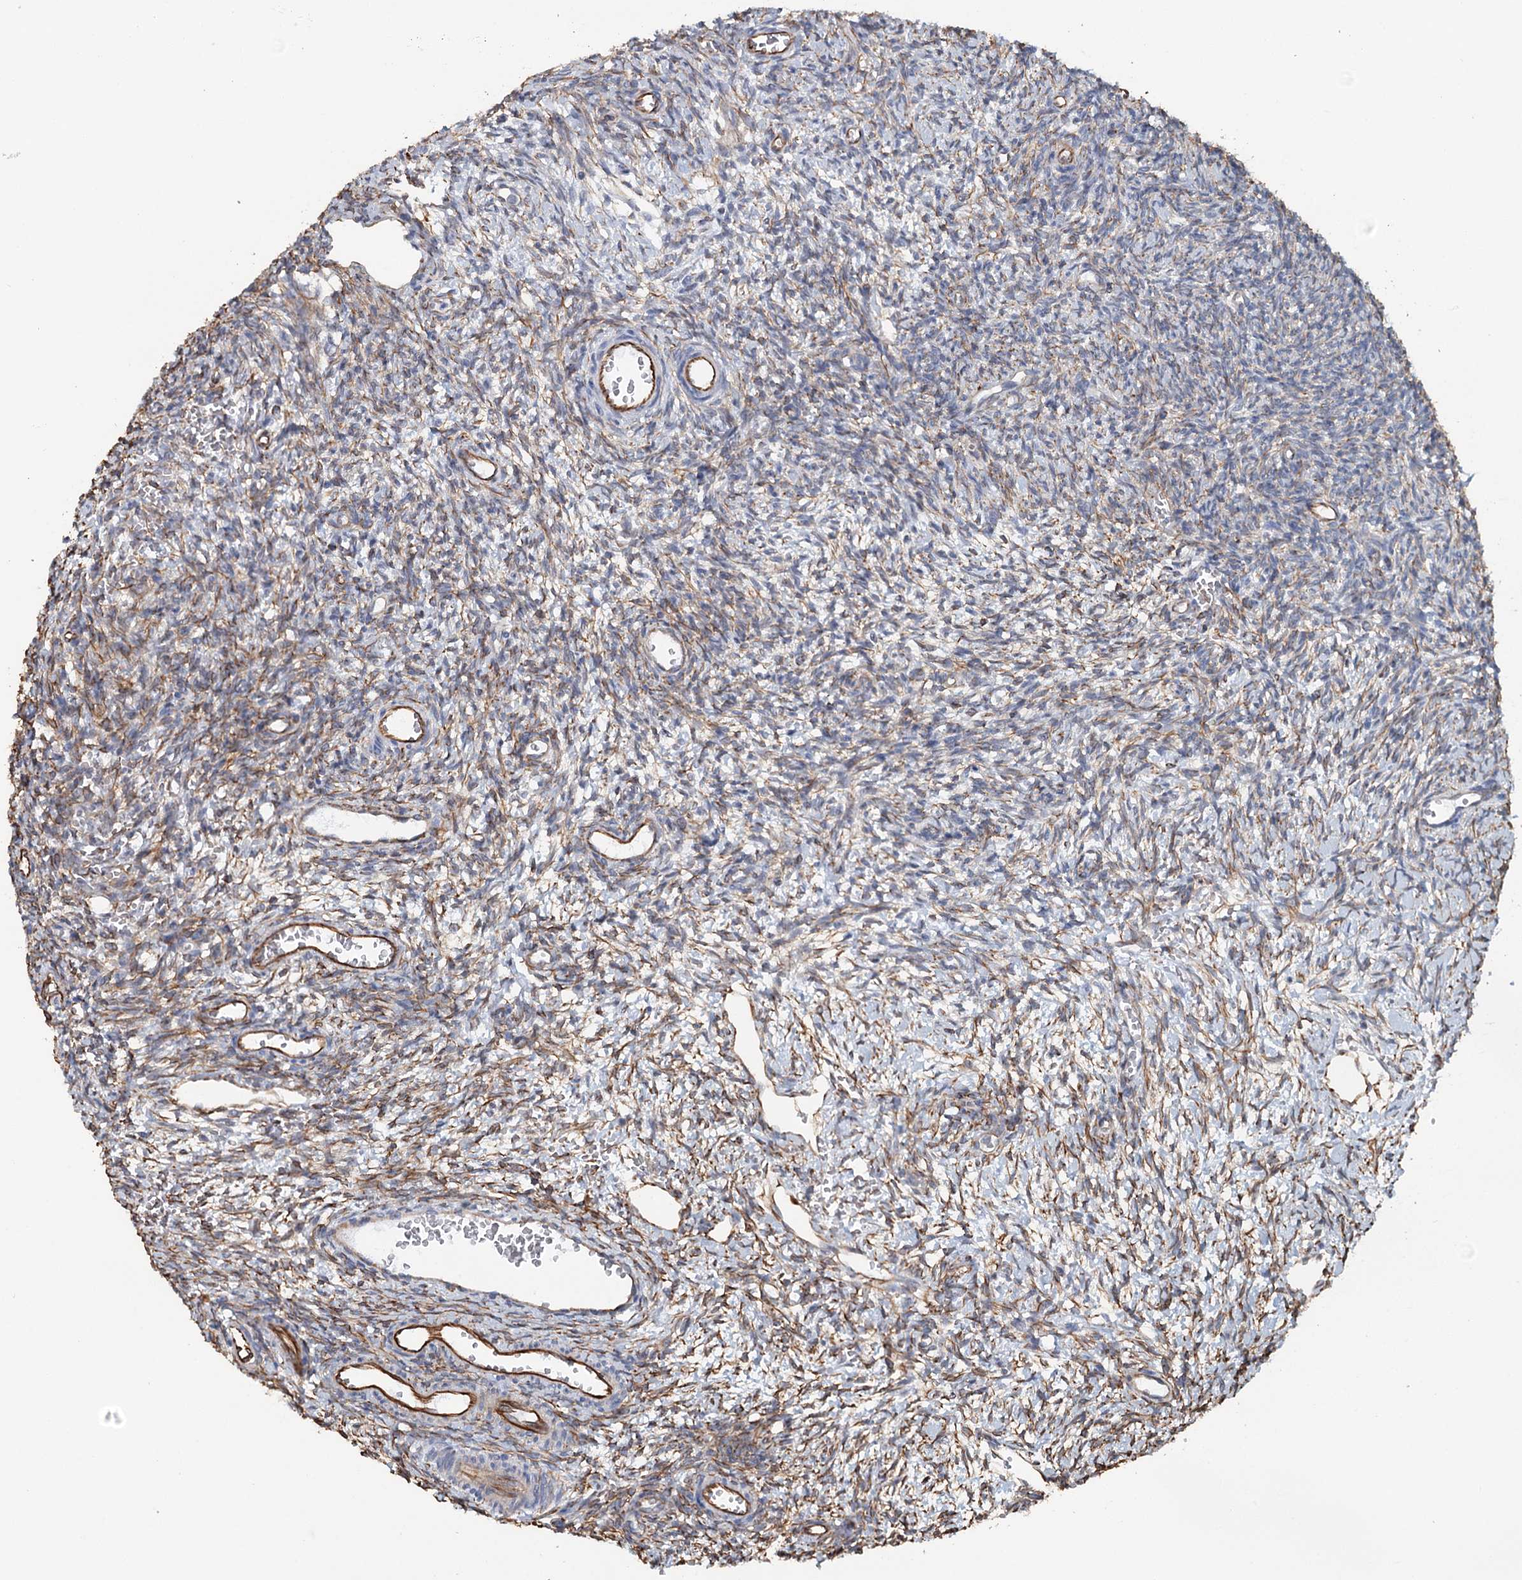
{"staining": {"intensity": "moderate", "quantity": ">75%", "location": "cytoplasmic/membranous"}, "tissue": "ovary", "cell_type": "Follicle cells", "image_type": "normal", "snomed": [{"axis": "morphology", "description": "Normal tissue, NOS"}, {"axis": "topography", "description": "Ovary"}], "caption": "A brown stain labels moderate cytoplasmic/membranous staining of a protein in follicle cells of normal ovary.", "gene": "SYNPO", "patient": {"sex": "female", "age": 39}}